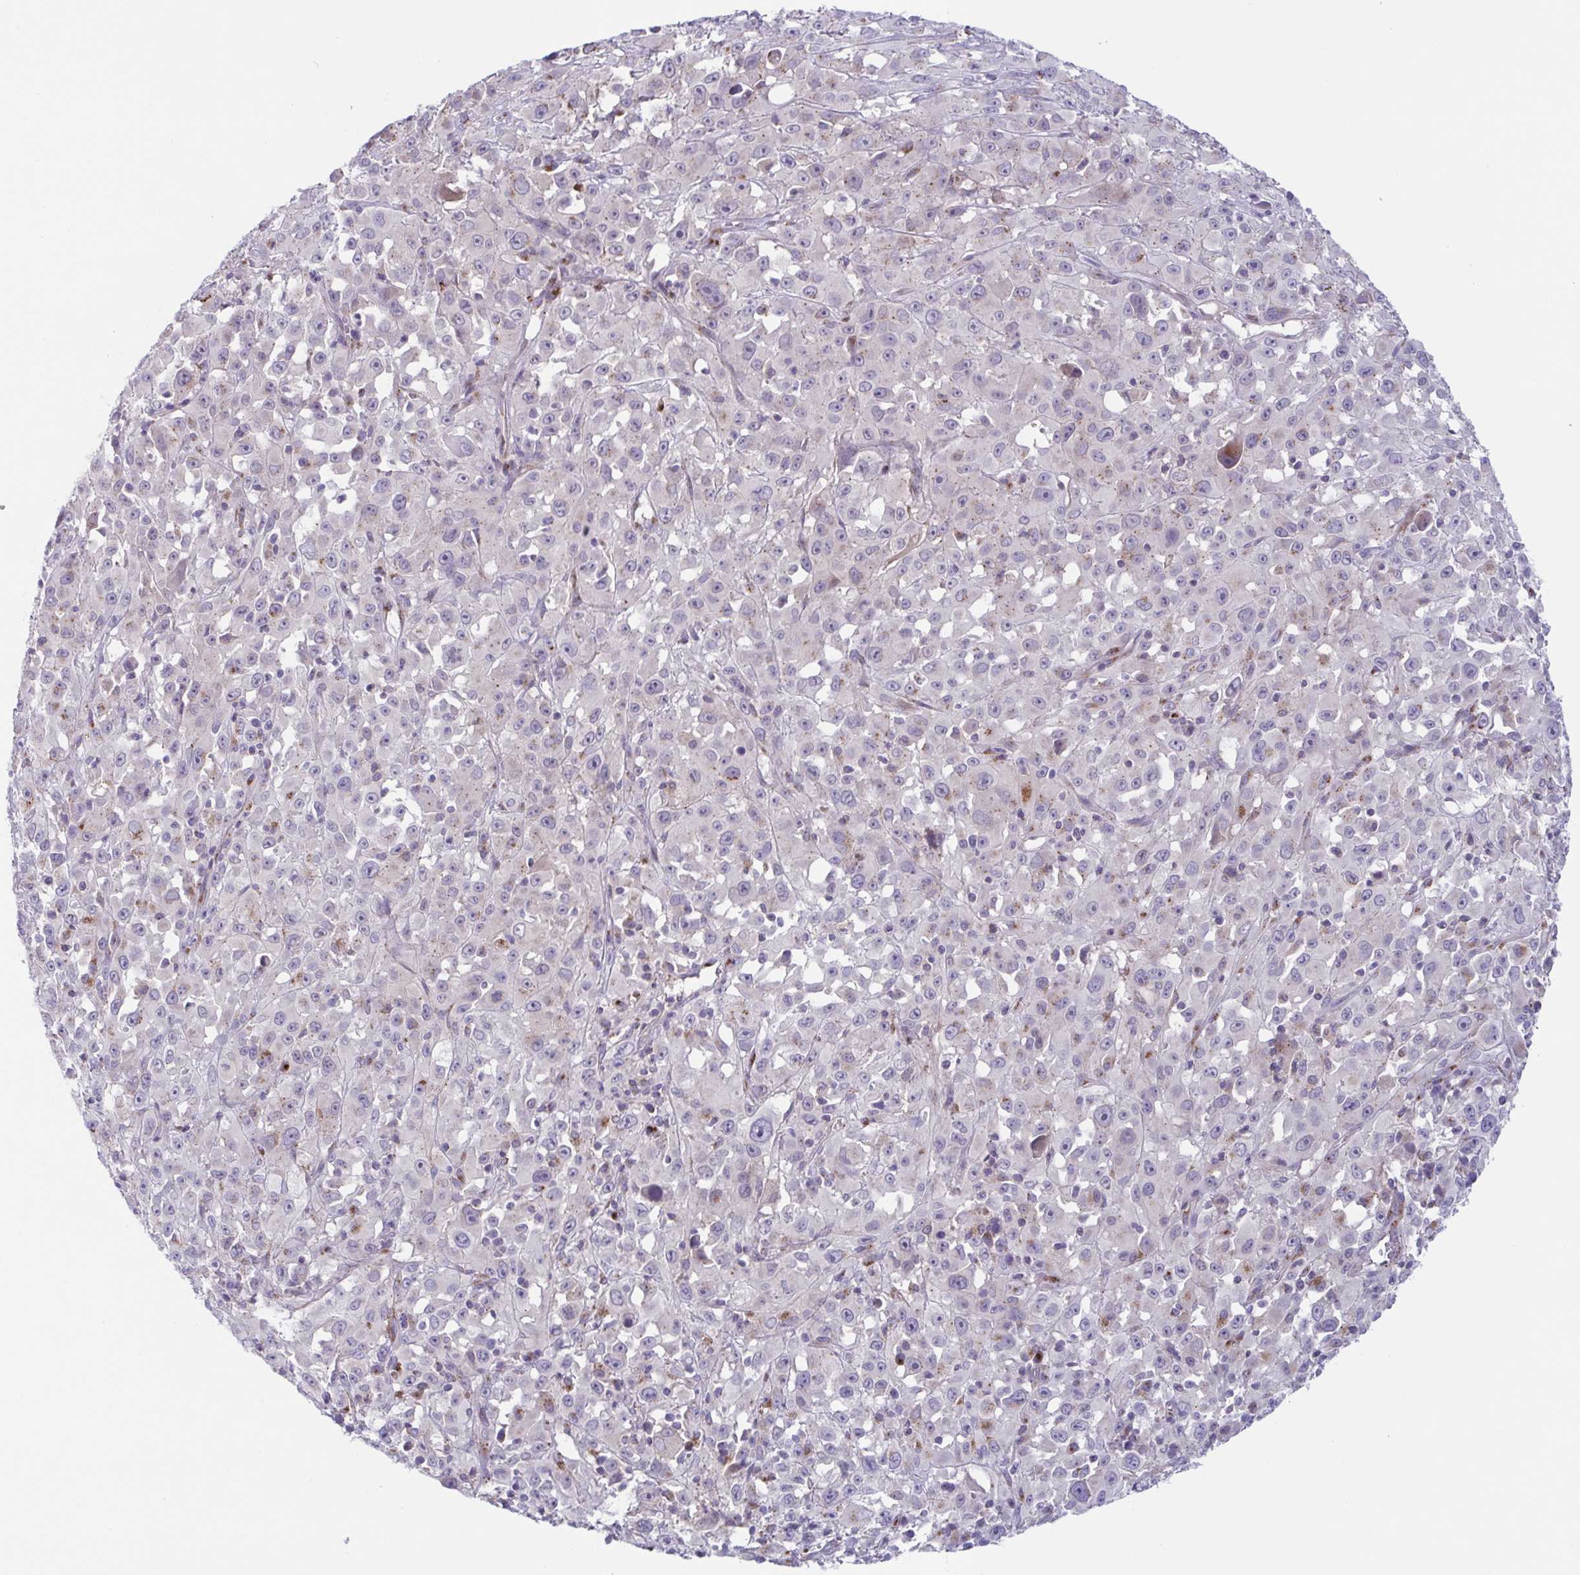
{"staining": {"intensity": "moderate", "quantity": "<25%", "location": "cytoplasmic/membranous"}, "tissue": "melanoma", "cell_type": "Tumor cells", "image_type": "cancer", "snomed": [{"axis": "morphology", "description": "Malignant melanoma, Metastatic site"}, {"axis": "topography", "description": "Soft tissue"}], "caption": "Protein analysis of malignant melanoma (metastatic site) tissue reveals moderate cytoplasmic/membranous staining in about <25% of tumor cells.", "gene": "COL17A1", "patient": {"sex": "male", "age": 50}}